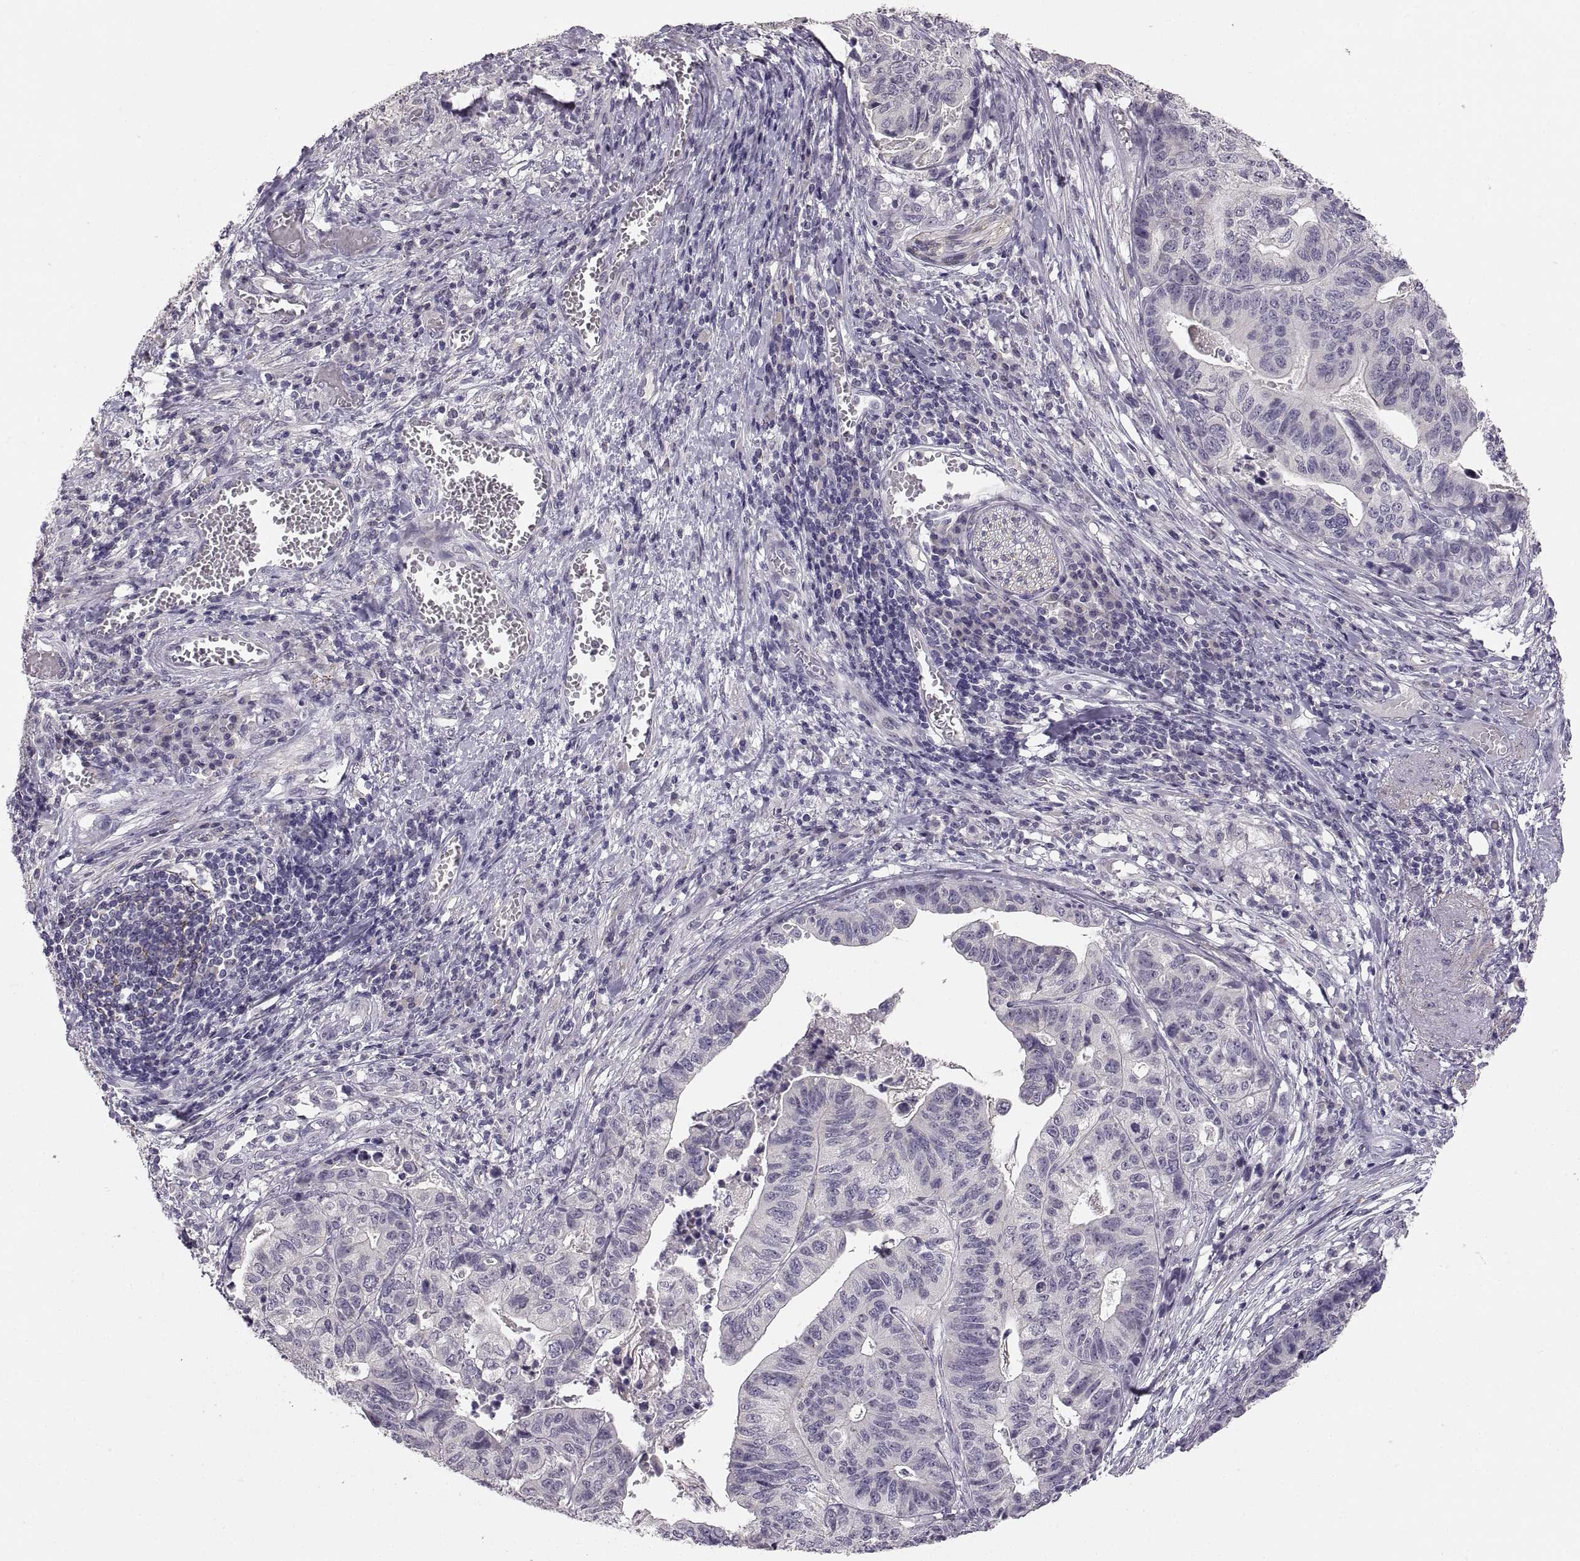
{"staining": {"intensity": "negative", "quantity": "none", "location": "none"}, "tissue": "stomach cancer", "cell_type": "Tumor cells", "image_type": "cancer", "snomed": [{"axis": "morphology", "description": "Adenocarcinoma, NOS"}, {"axis": "topography", "description": "Stomach, upper"}], "caption": "The photomicrograph exhibits no staining of tumor cells in stomach cancer (adenocarcinoma).", "gene": "CDH2", "patient": {"sex": "female", "age": 67}}